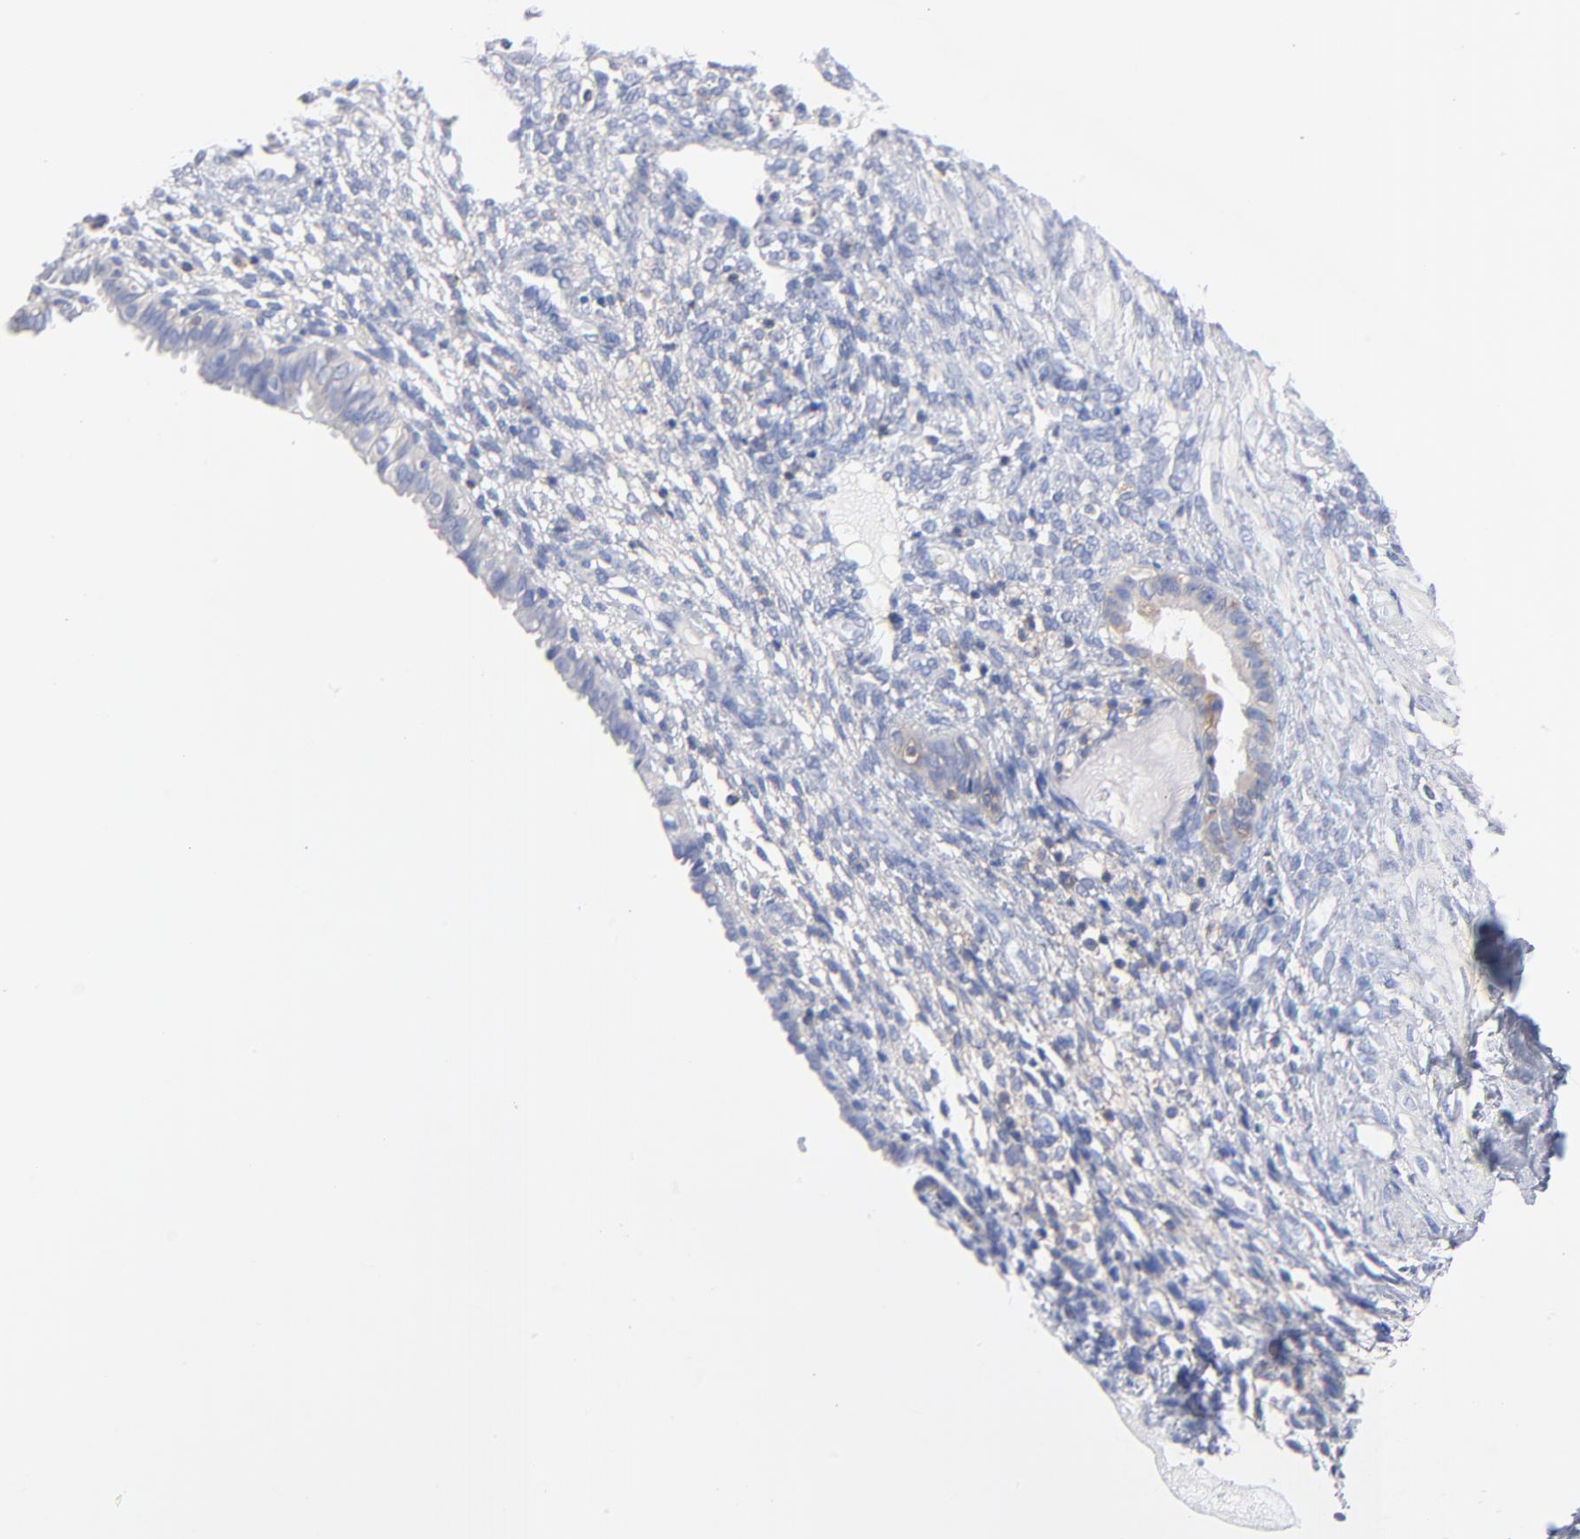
{"staining": {"intensity": "negative", "quantity": "none", "location": "none"}, "tissue": "endometrium", "cell_type": "Cells in endometrial stroma", "image_type": "normal", "snomed": [{"axis": "morphology", "description": "Normal tissue, NOS"}, {"axis": "topography", "description": "Endometrium"}], "caption": "Endometrium stained for a protein using immunohistochemistry (IHC) reveals no positivity cells in endometrial stroma.", "gene": "SEPTIN11", "patient": {"sex": "female", "age": 72}}